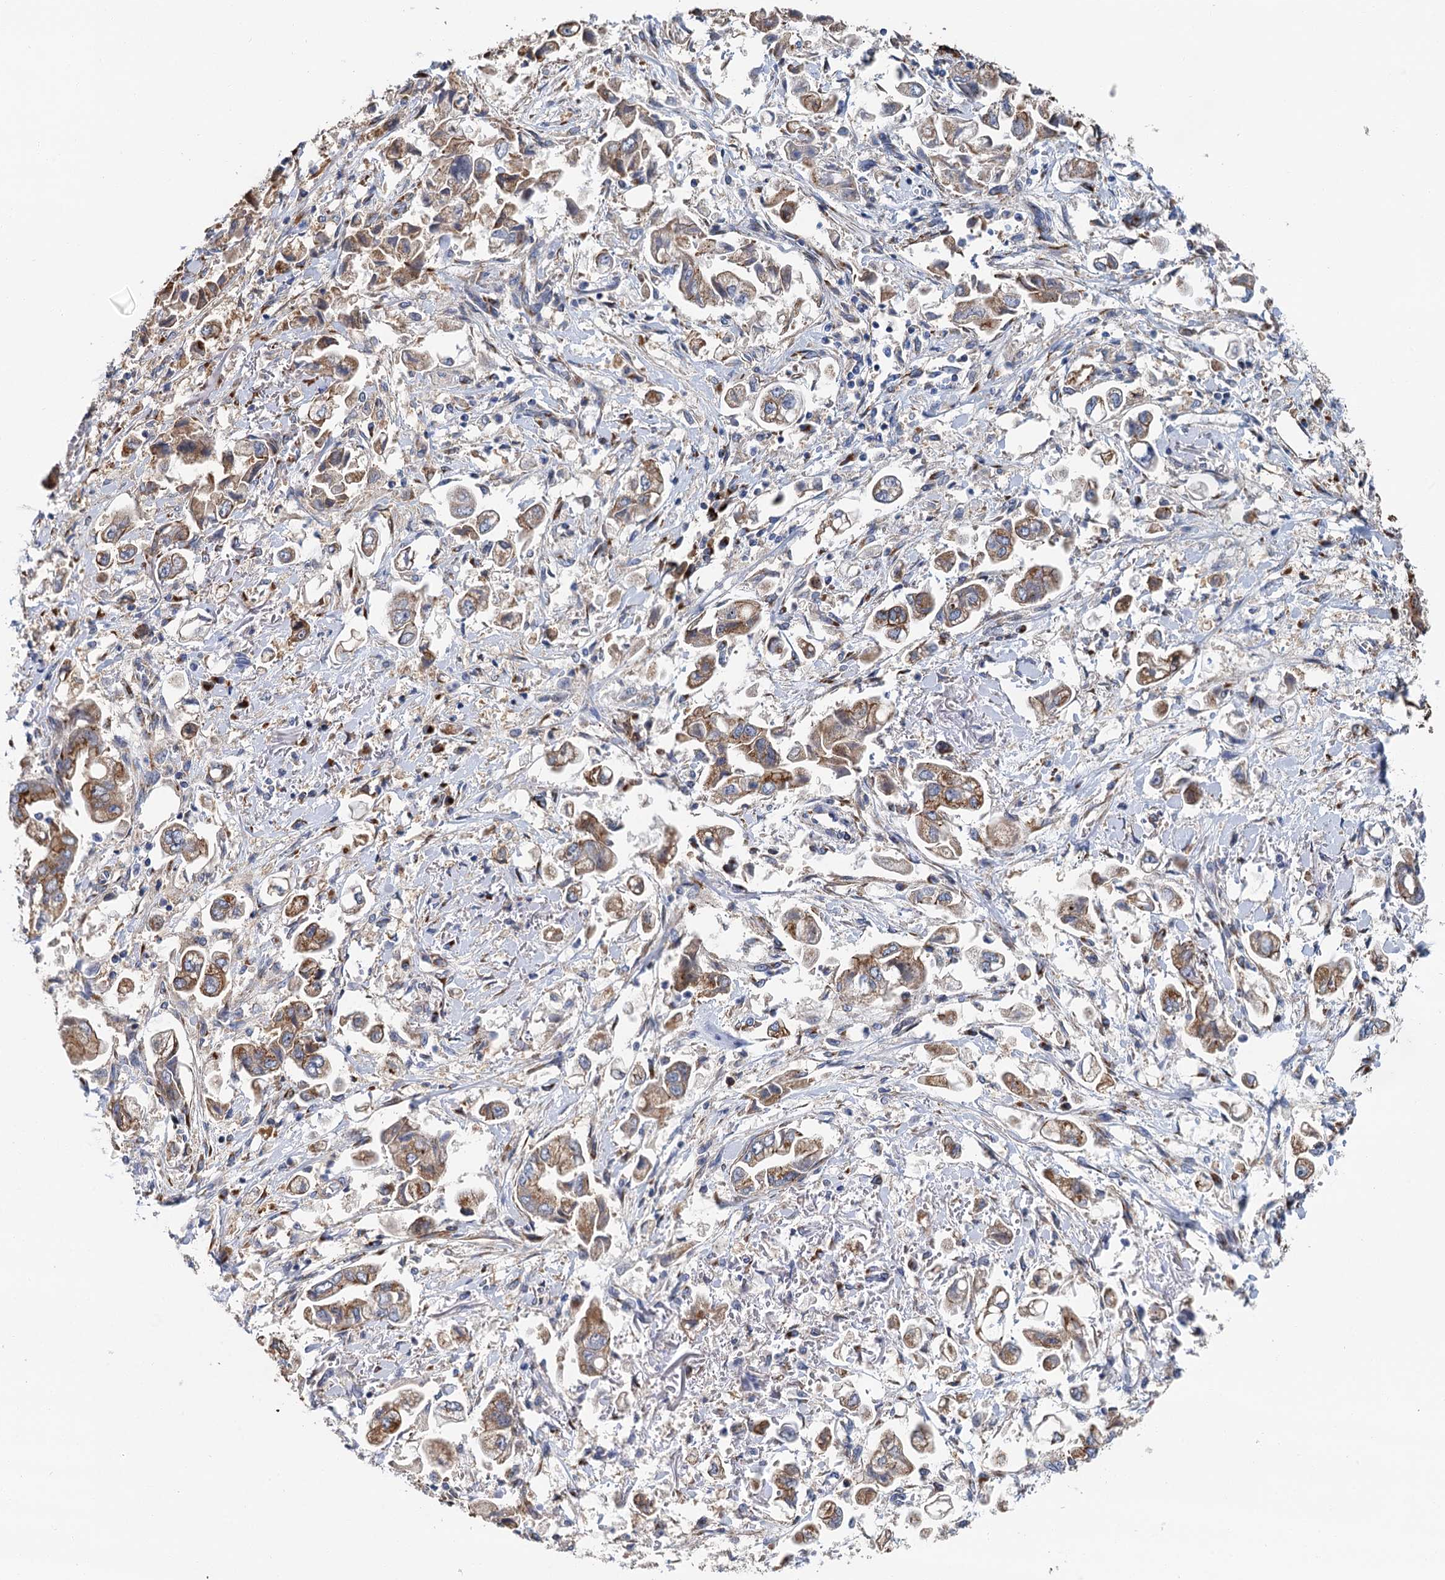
{"staining": {"intensity": "moderate", "quantity": ">75%", "location": "cytoplasmic/membranous"}, "tissue": "stomach cancer", "cell_type": "Tumor cells", "image_type": "cancer", "snomed": [{"axis": "morphology", "description": "Adenocarcinoma, NOS"}, {"axis": "topography", "description": "Stomach"}], "caption": "A high-resolution micrograph shows IHC staining of stomach adenocarcinoma, which reveals moderate cytoplasmic/membranous expression in approximately >75% of tumor cells. The staining was performed using DAB to visualize the protein expression in brown, while the nuclei were stained in blue with hematoxylin (Magnification: 20x).", "gene": "BET1L", "patient": {"sex": "male", "age": 62}}